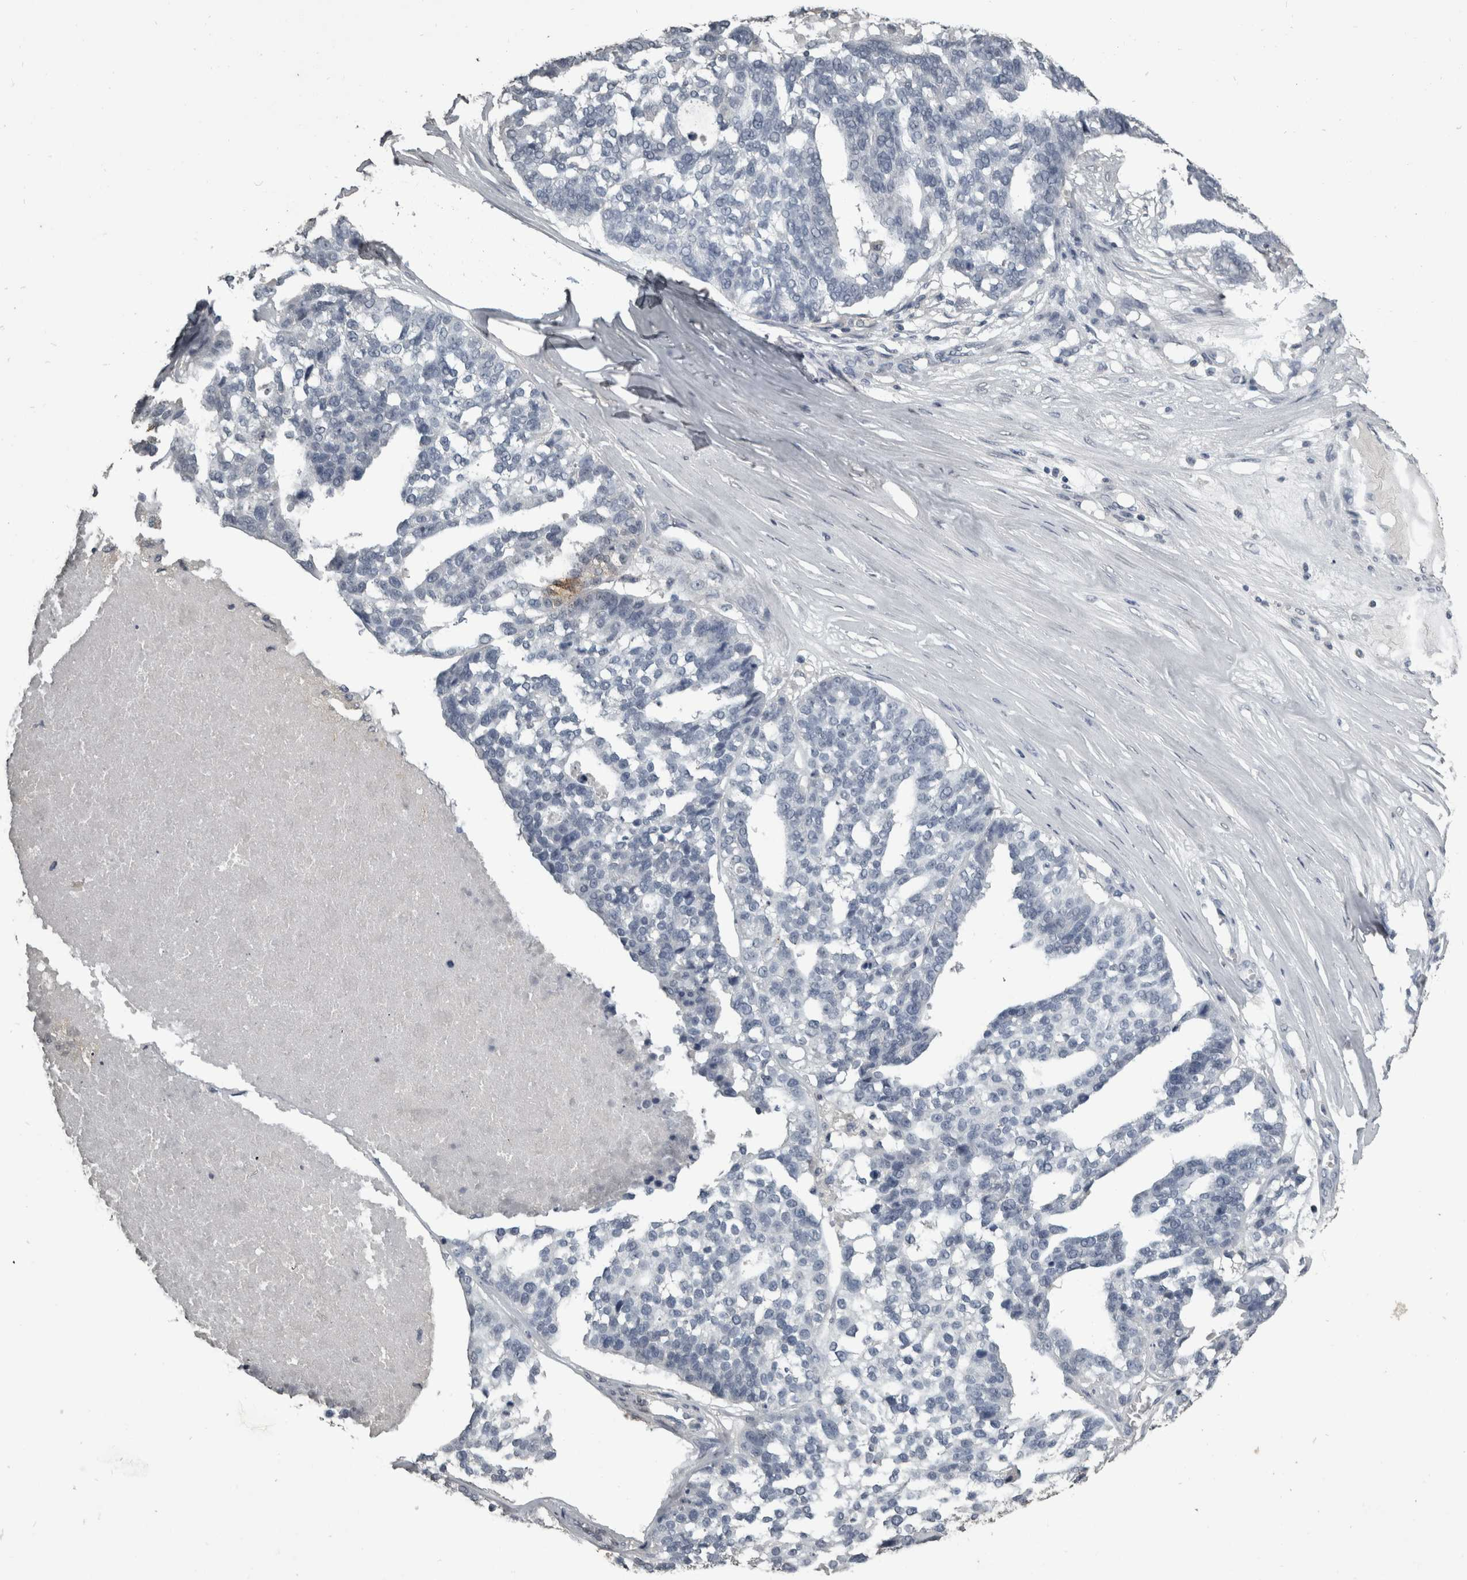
{"staining": {"intensity": "negative", "quantity": "none", "location": "none"}, "tissue": "ovarian cancer", "cell_type": "Tumor cells", "image_type": "cancer", "snomed": [{"axis": "morphology", "description": "Cystadenocarcinoma, serous, NOS"}, {"axis": "topography", "description": "Ovary"}], "caption": "The micrograph exhibits no significant expression in tumor cells of ovarian cancer.", "gene": "PIK3AP1", "patient": {"sex": "female", "age": 59}}